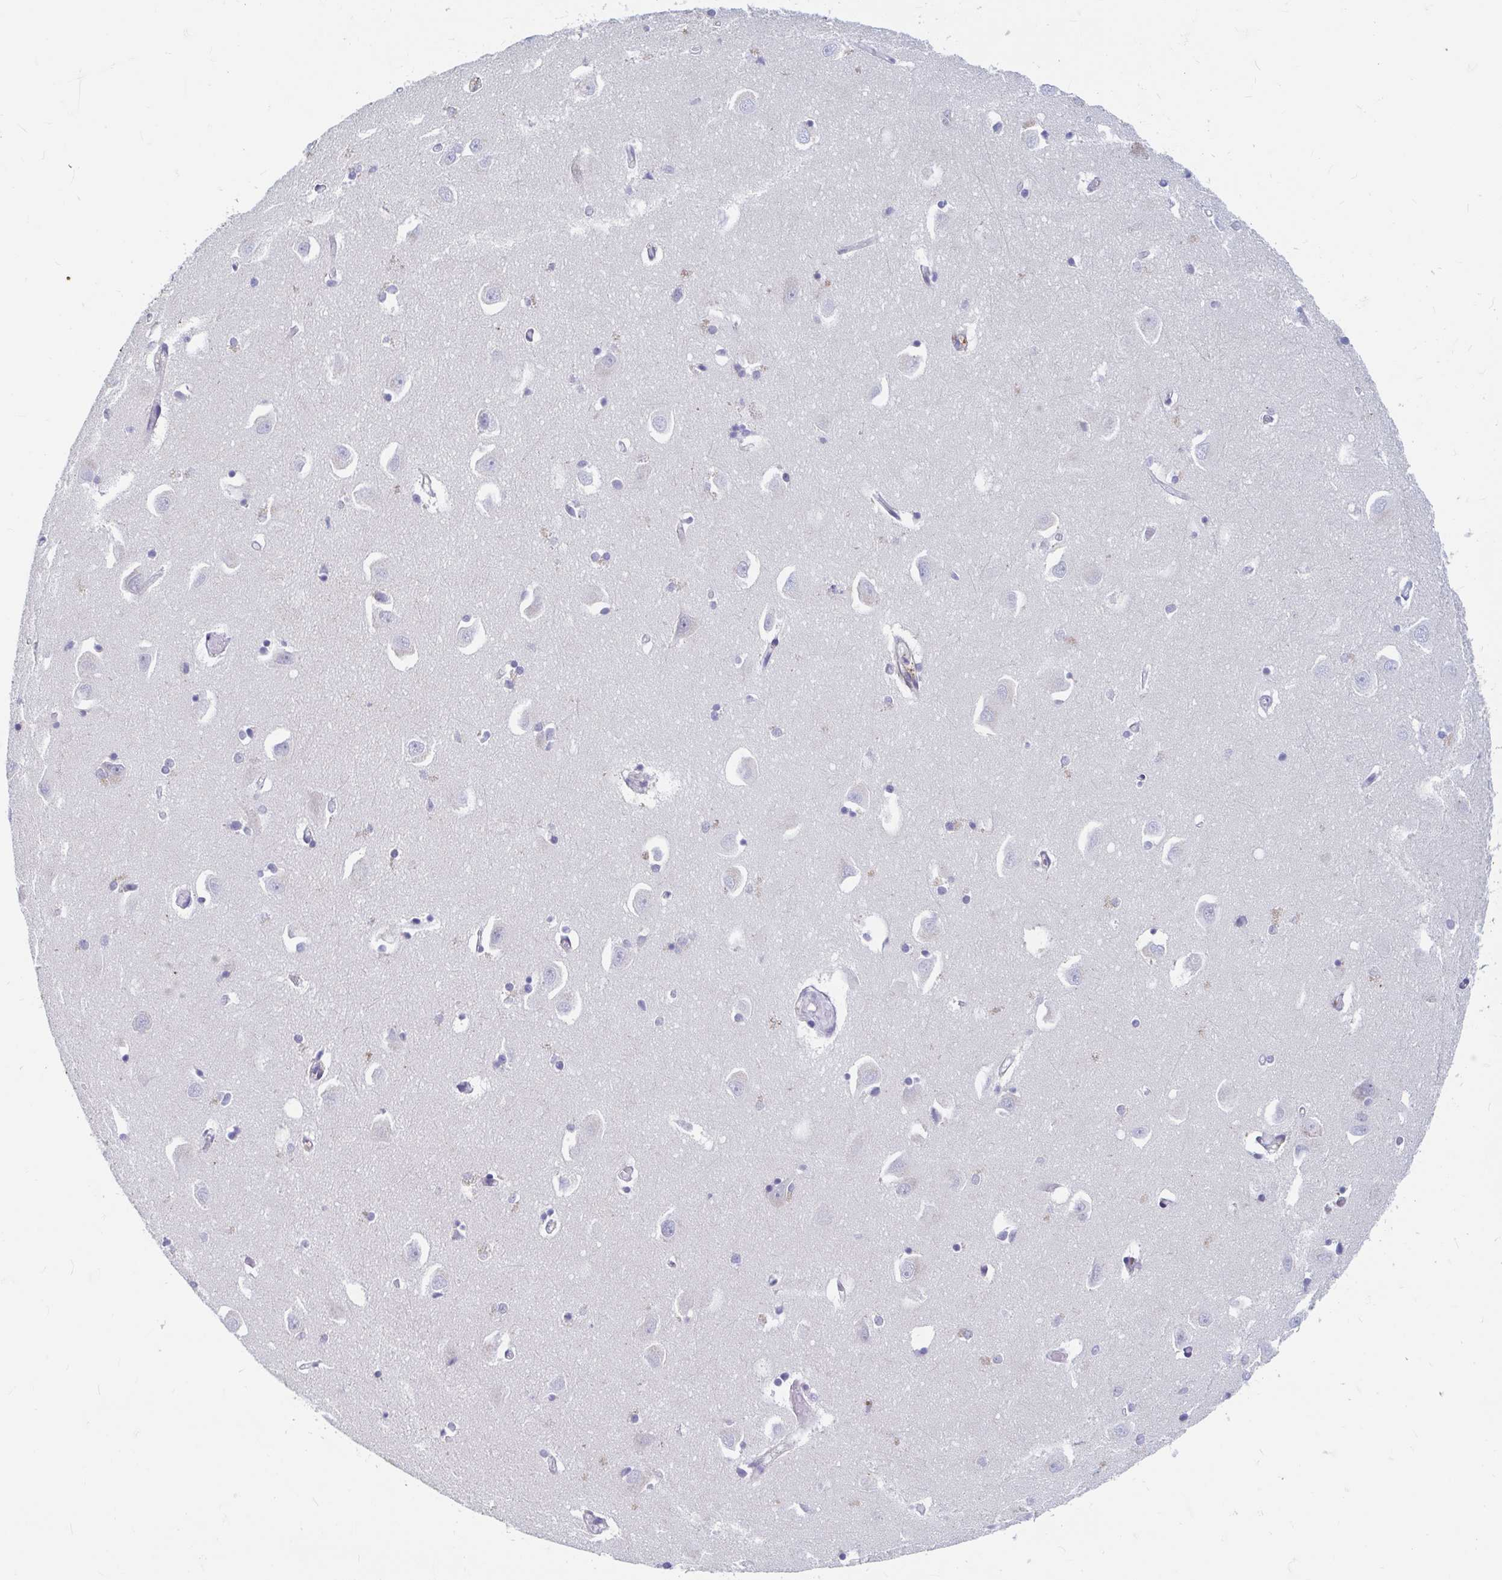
{"staining": {"intensity": "negative", "quantity": "none", "location": "none"}, "tissue": "caudate", "cell_type": "Glial cells", "image_type": "normal", "snomed": [{"axis": "morphology", "description": "Normal tissue, NOS"}, {"axis": "topography", "description": "Lateral ventricle wall"}, {"axis": "topography", "description": "Hippocampus"}], "caption": "Photomicrograph shows no significant protein staining in glial cells of unremarkable caudate. (Brightfield microscopy of DAB (3,3'-diaminobenzidine) IHC at high magnification).", "gene": "ADH1A", "patient": {"sex": "female", "age": 63}}